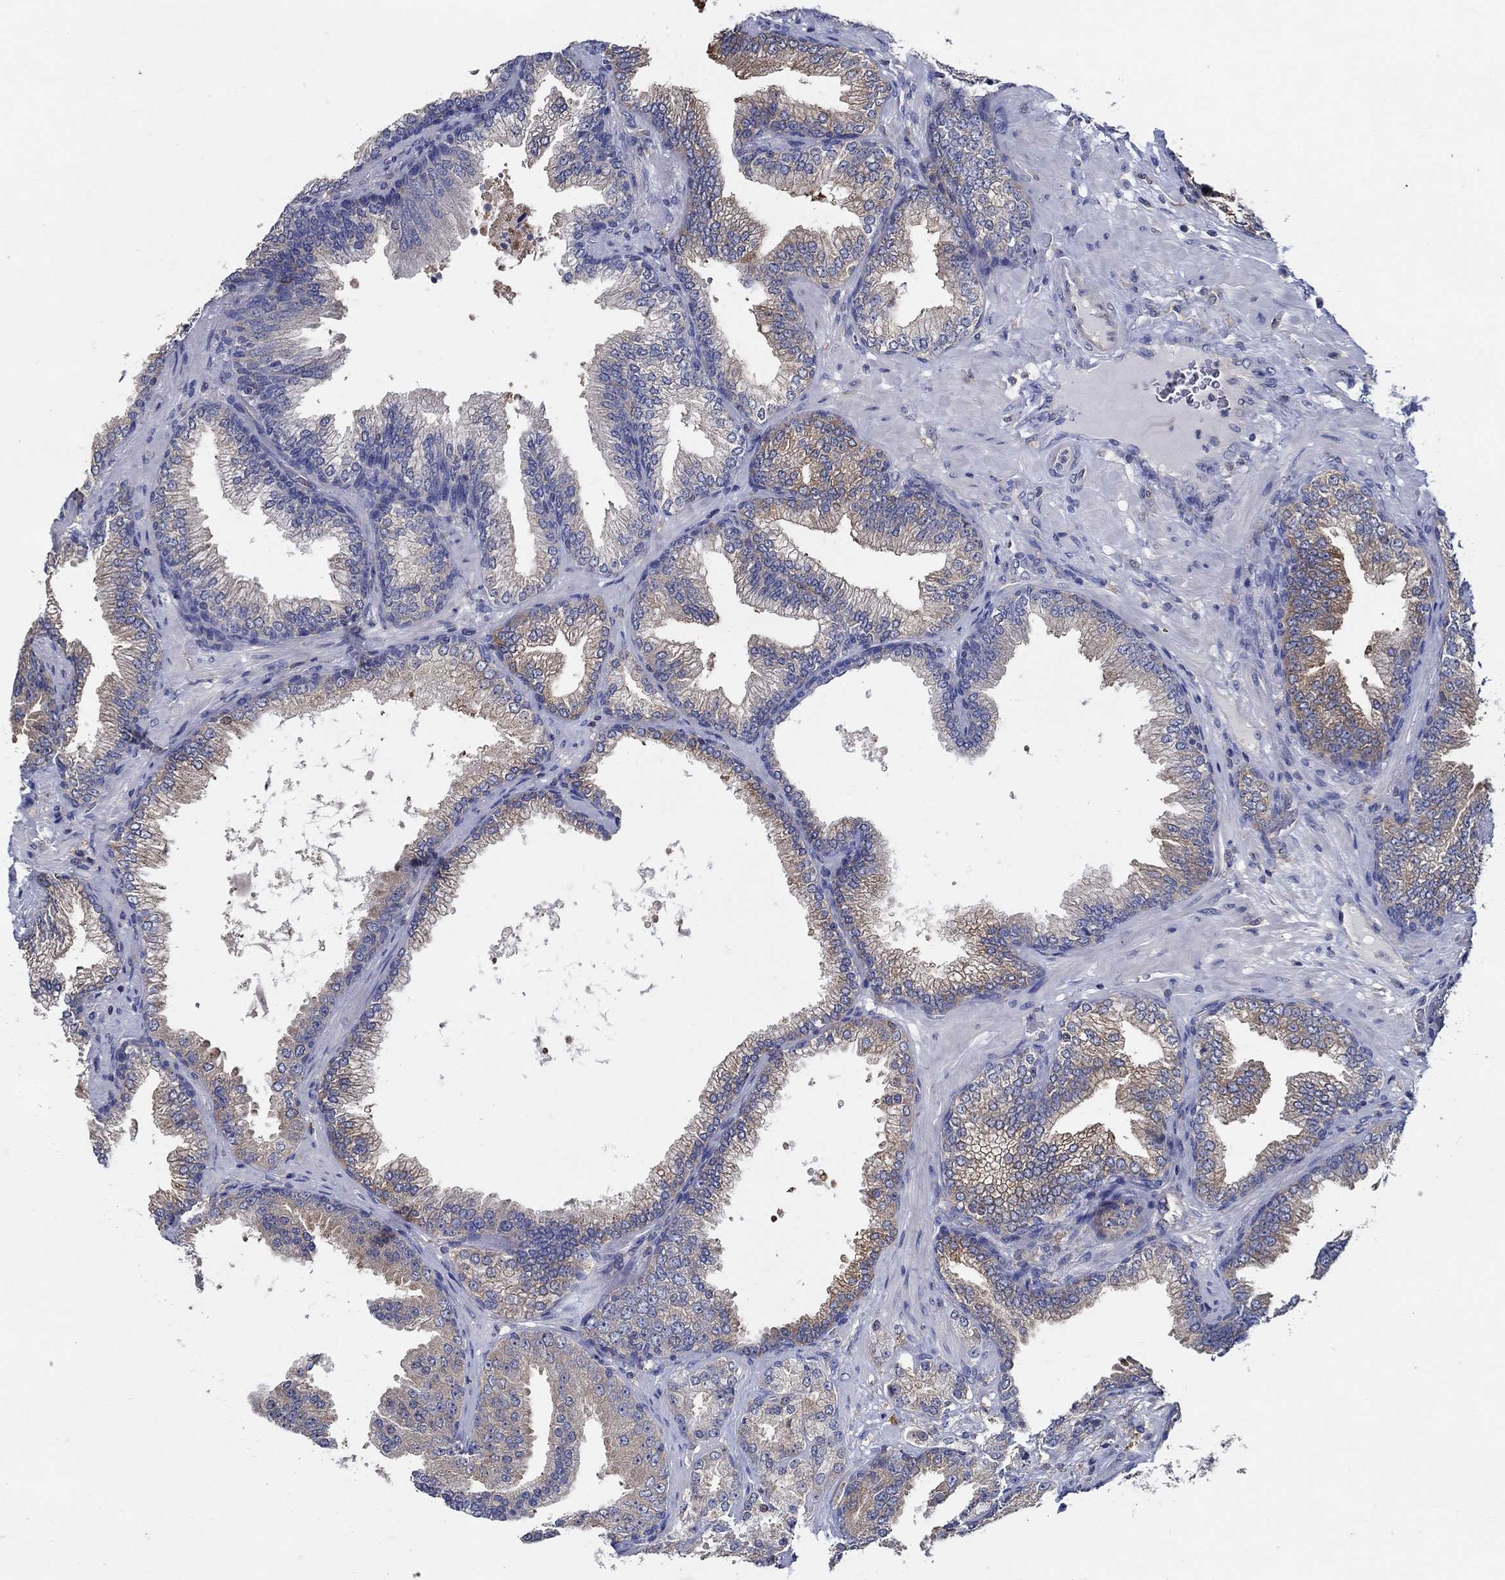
{"staining": {"intensity": "weak", "quantity": "25%-75%", "location": "cytoplasmic/membranous"}, "tissue": "prostate cancer", "cell_type": "Tumor cells", "image_type": "cancer", "snomed": [{"axis": "morphology", "description": "Adenocarcinoma, Low grade"}, {"axis": "topography", "description": "Prostate"}], "caption": "Protein staining of prostate cancer (low-grade adenocarcinoma) tissue displays weak cytoplasmic/membranous positivity in about 25%-75% of tumor cells.", "gene": "MTHFR", "patient": {"sex": "male", "age": 68}}